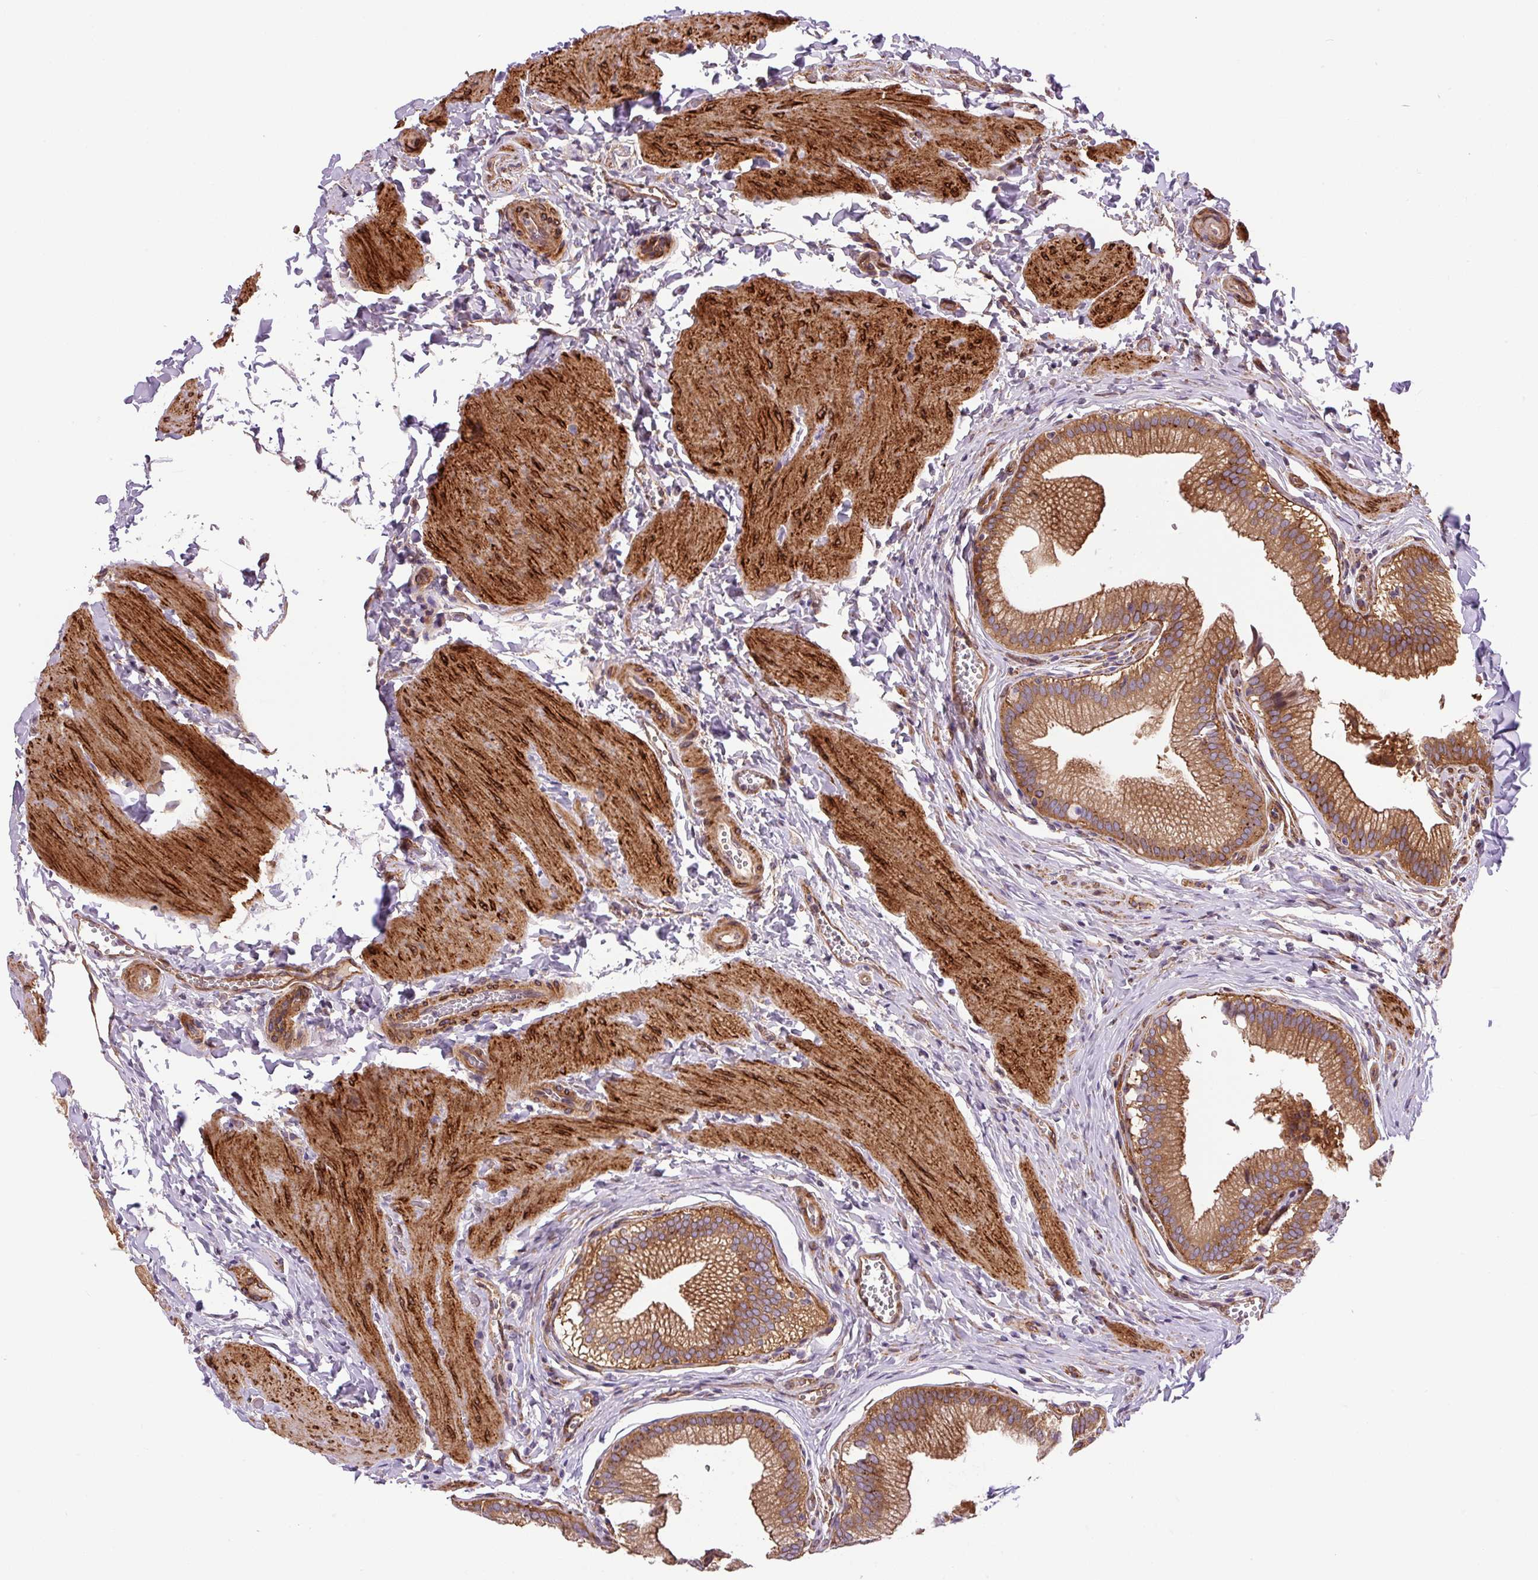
{"staining": {"intensity": "strong", "quantity": ">75%", "location": "cytoplasmic/membranous"}, "tissue": "gallbladder", "cell_type": "Glandular cells", "image_type": "normal", "snomed": [{"axis": "morphology", "description": "Normal tissue, NOS"}, {"axis": "topography", "description": "Gallbladder"}], "caption": "About >75% of glandular cells in benign human gallbladder demonstrate strong cytoplasmic/membranous protein expression as visualized by brown immunohistochemical staining.", "gene": "SEPTIN10", "patient": {"sex": "male", "age": 17}}